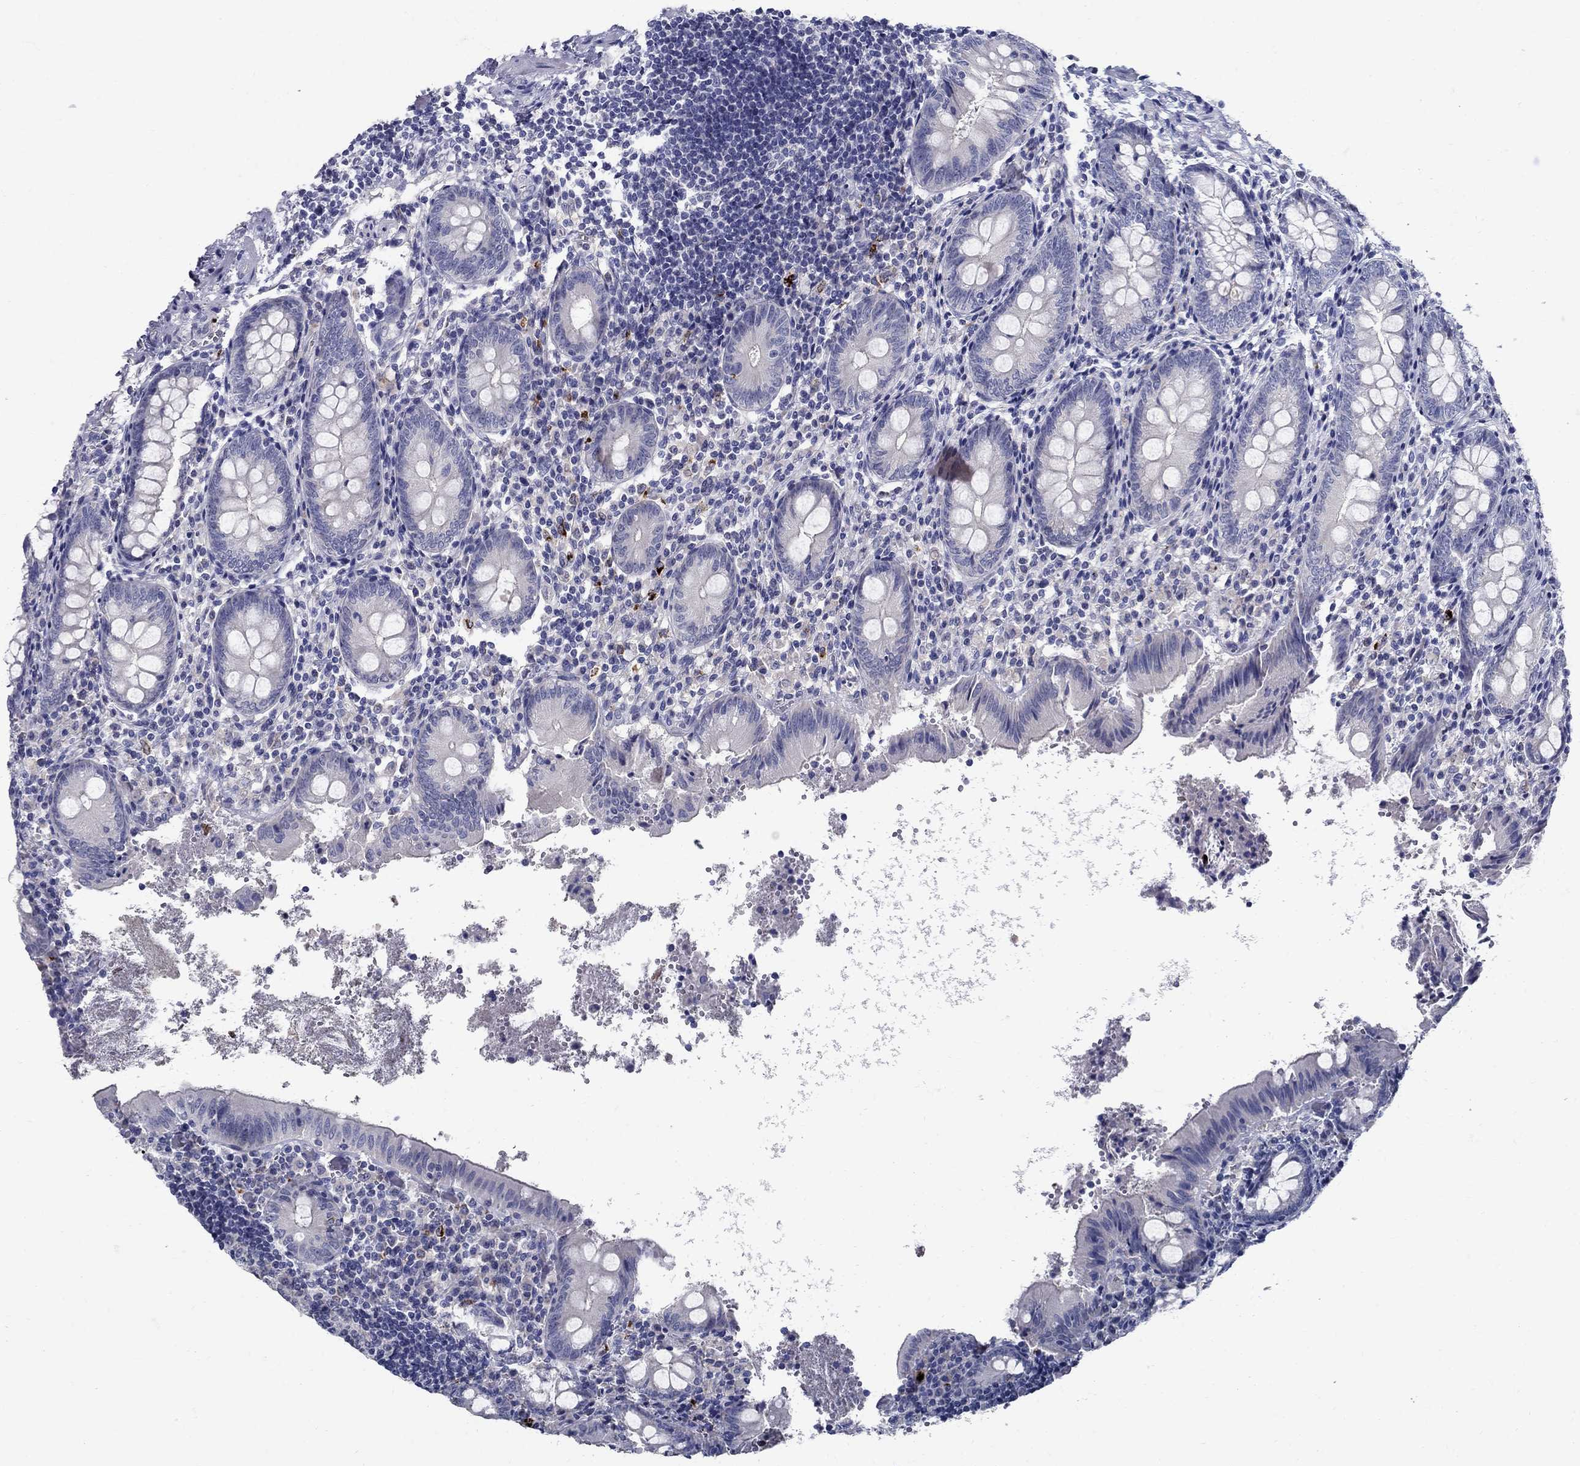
{"staining": {"intensity": "negative", "quantity": "none", "location": "none"}, "tissue": "appendix", "cell_type": "Glandular cells", "image_type": "normal", "snomed": [{"axis": "morphology", "description": "Normal tissue, NOS"}, {"axis": "topography", "description": "Appendix"}], "caption": "Glandular cells show no significant protein staining in benign appendix. (IHC, brightfield microscopy, high magnification).", "gene": "TP53TG5", "patient": {"sex": "female", "age": 23}}